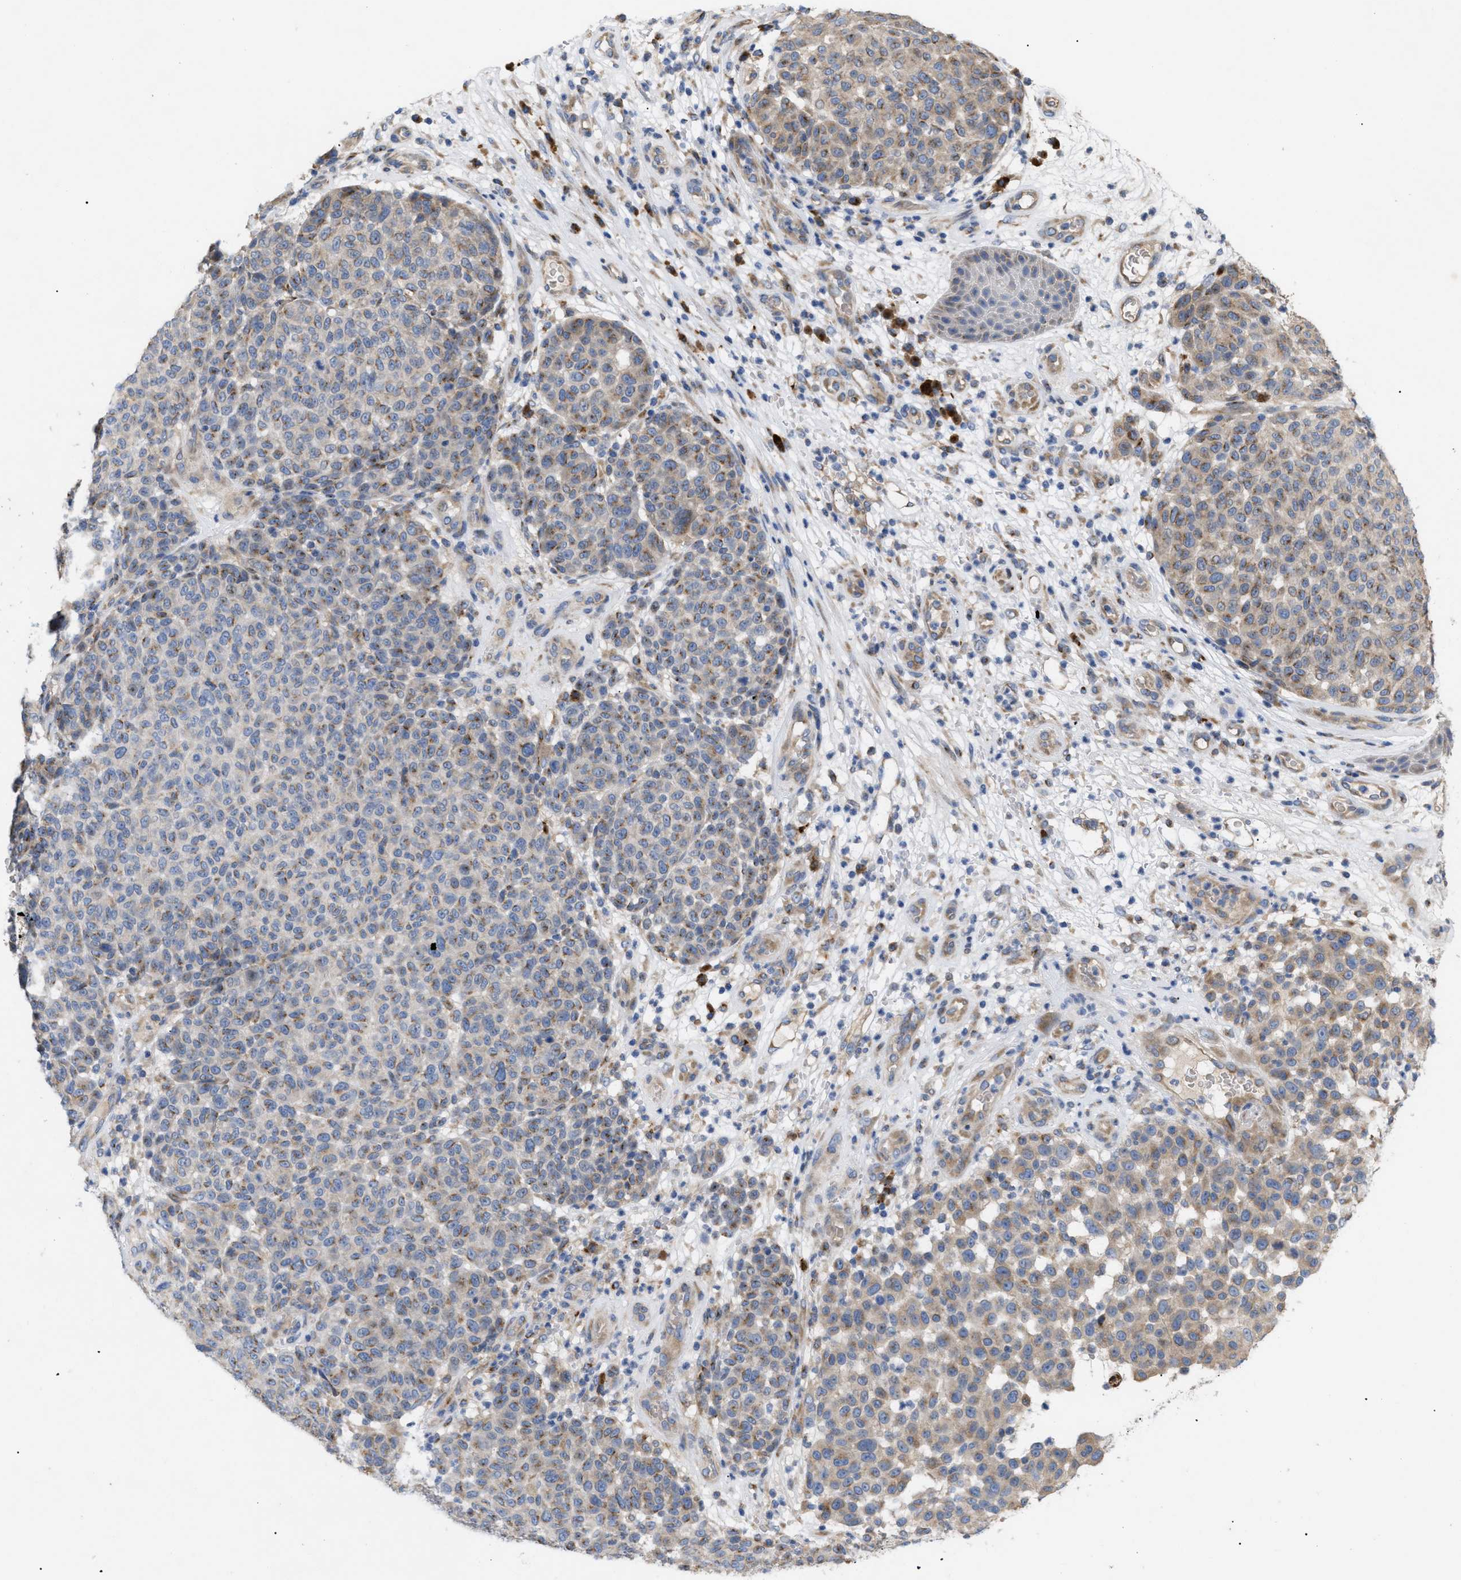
{"staining": {"intensity": "weak", "quantity": ">75%", "location": "cytoplasmic/membranous"}, "tissue": "melanoma", "cell_type": "Tumor cells", "image_type": "cancer", "snomed": [{"axis": "morphology", "description": "Malignant melanoma, NOS"}, {"axis": "topography", "description": "Skin"}], "caption": "High-power microscopy captured an IHC micrograph of malignant melanoma, revealing weak cytoplasmic/membranous staining in approximately >75% of tumor cells.", "gene": "SLC50A1", "patient": {"sex": "male", "age": 59}}